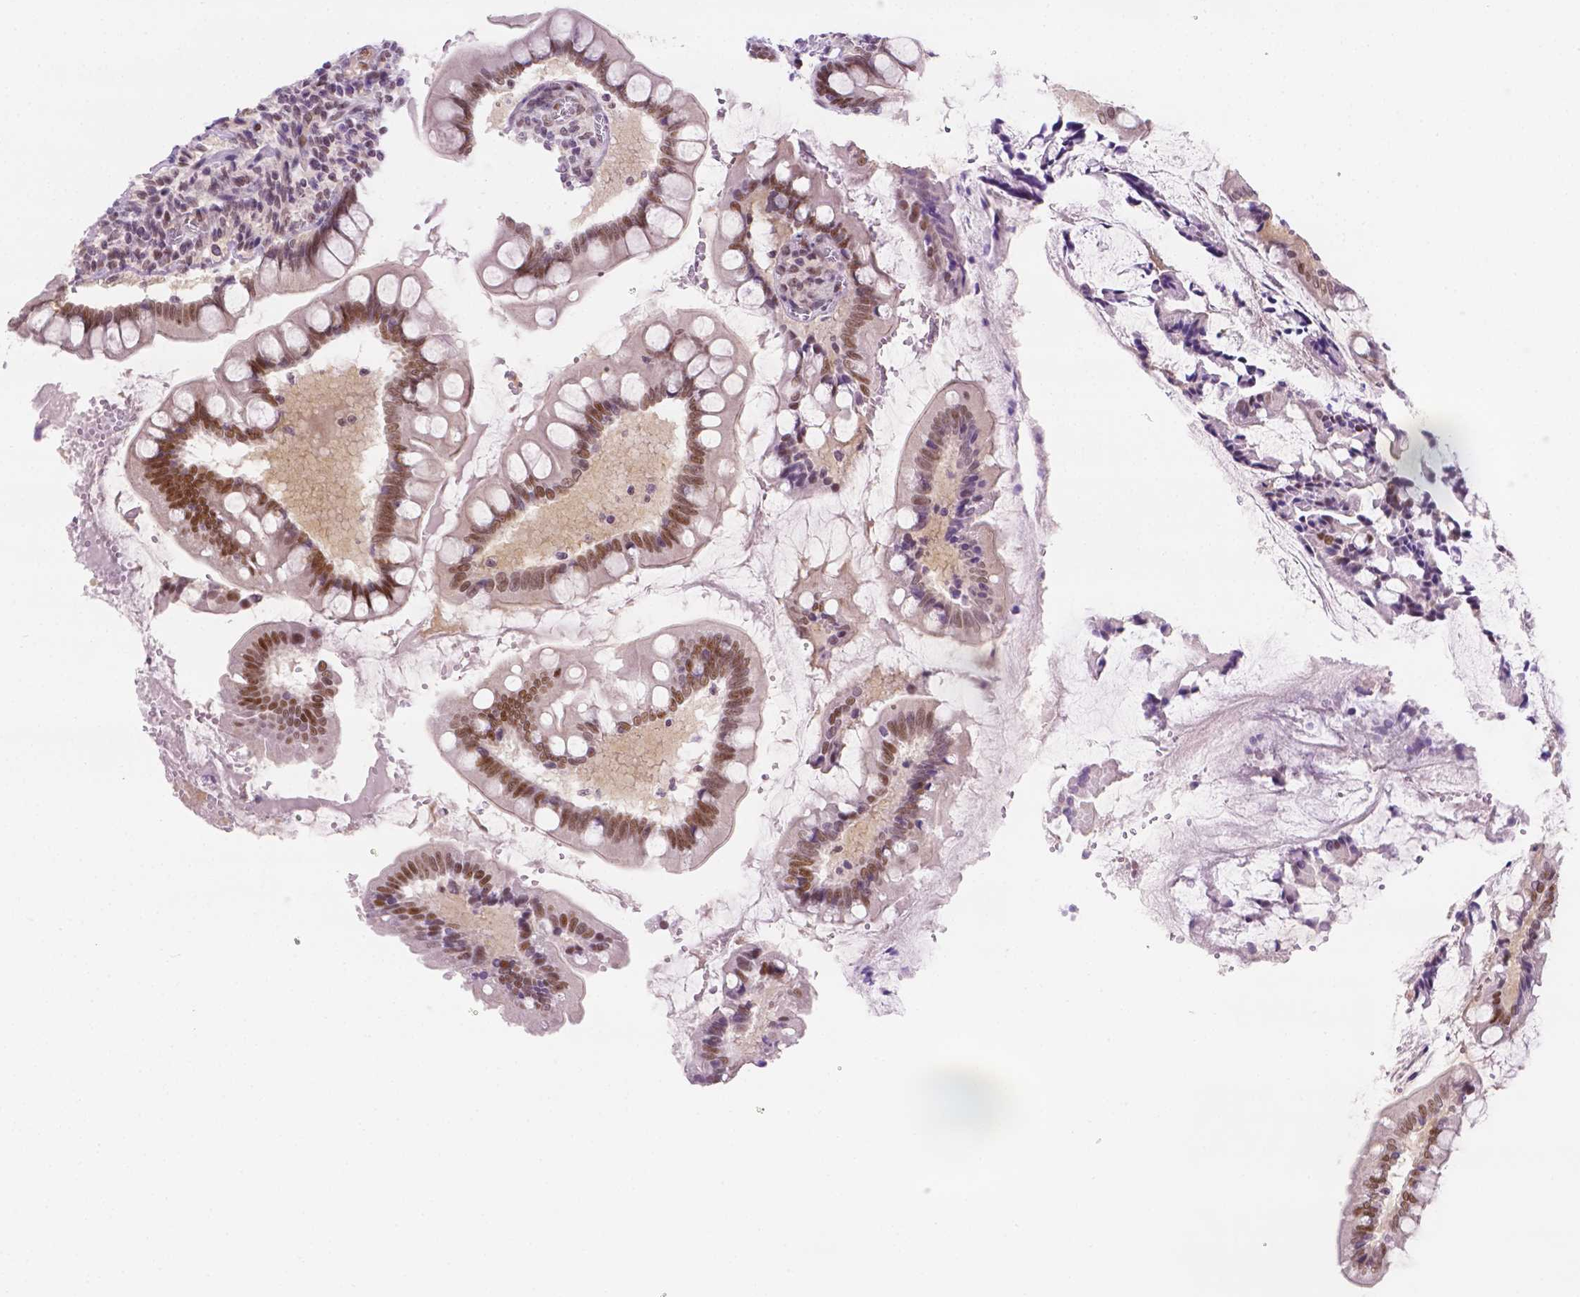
{"staining": {"intensity": "moderate", "quantity": "25%-75%", "location": "nuclear"}, "tissue": "small intestine", "cell_type": "Glandular cells", "image_type": "normal", "snomed": [{"axis": "morphology", "description": "Normal tissue, NOS"}, {"axis": "topography", "description": "Small intestine"}], "caption": "This photomicrograph displays IHC staining of normal small intestine, with medium moderate nuclear staining in approximately 25%-75% of glandular cells.", "gene": "ERF", "patient": {"sex": "female", "age": 56}}